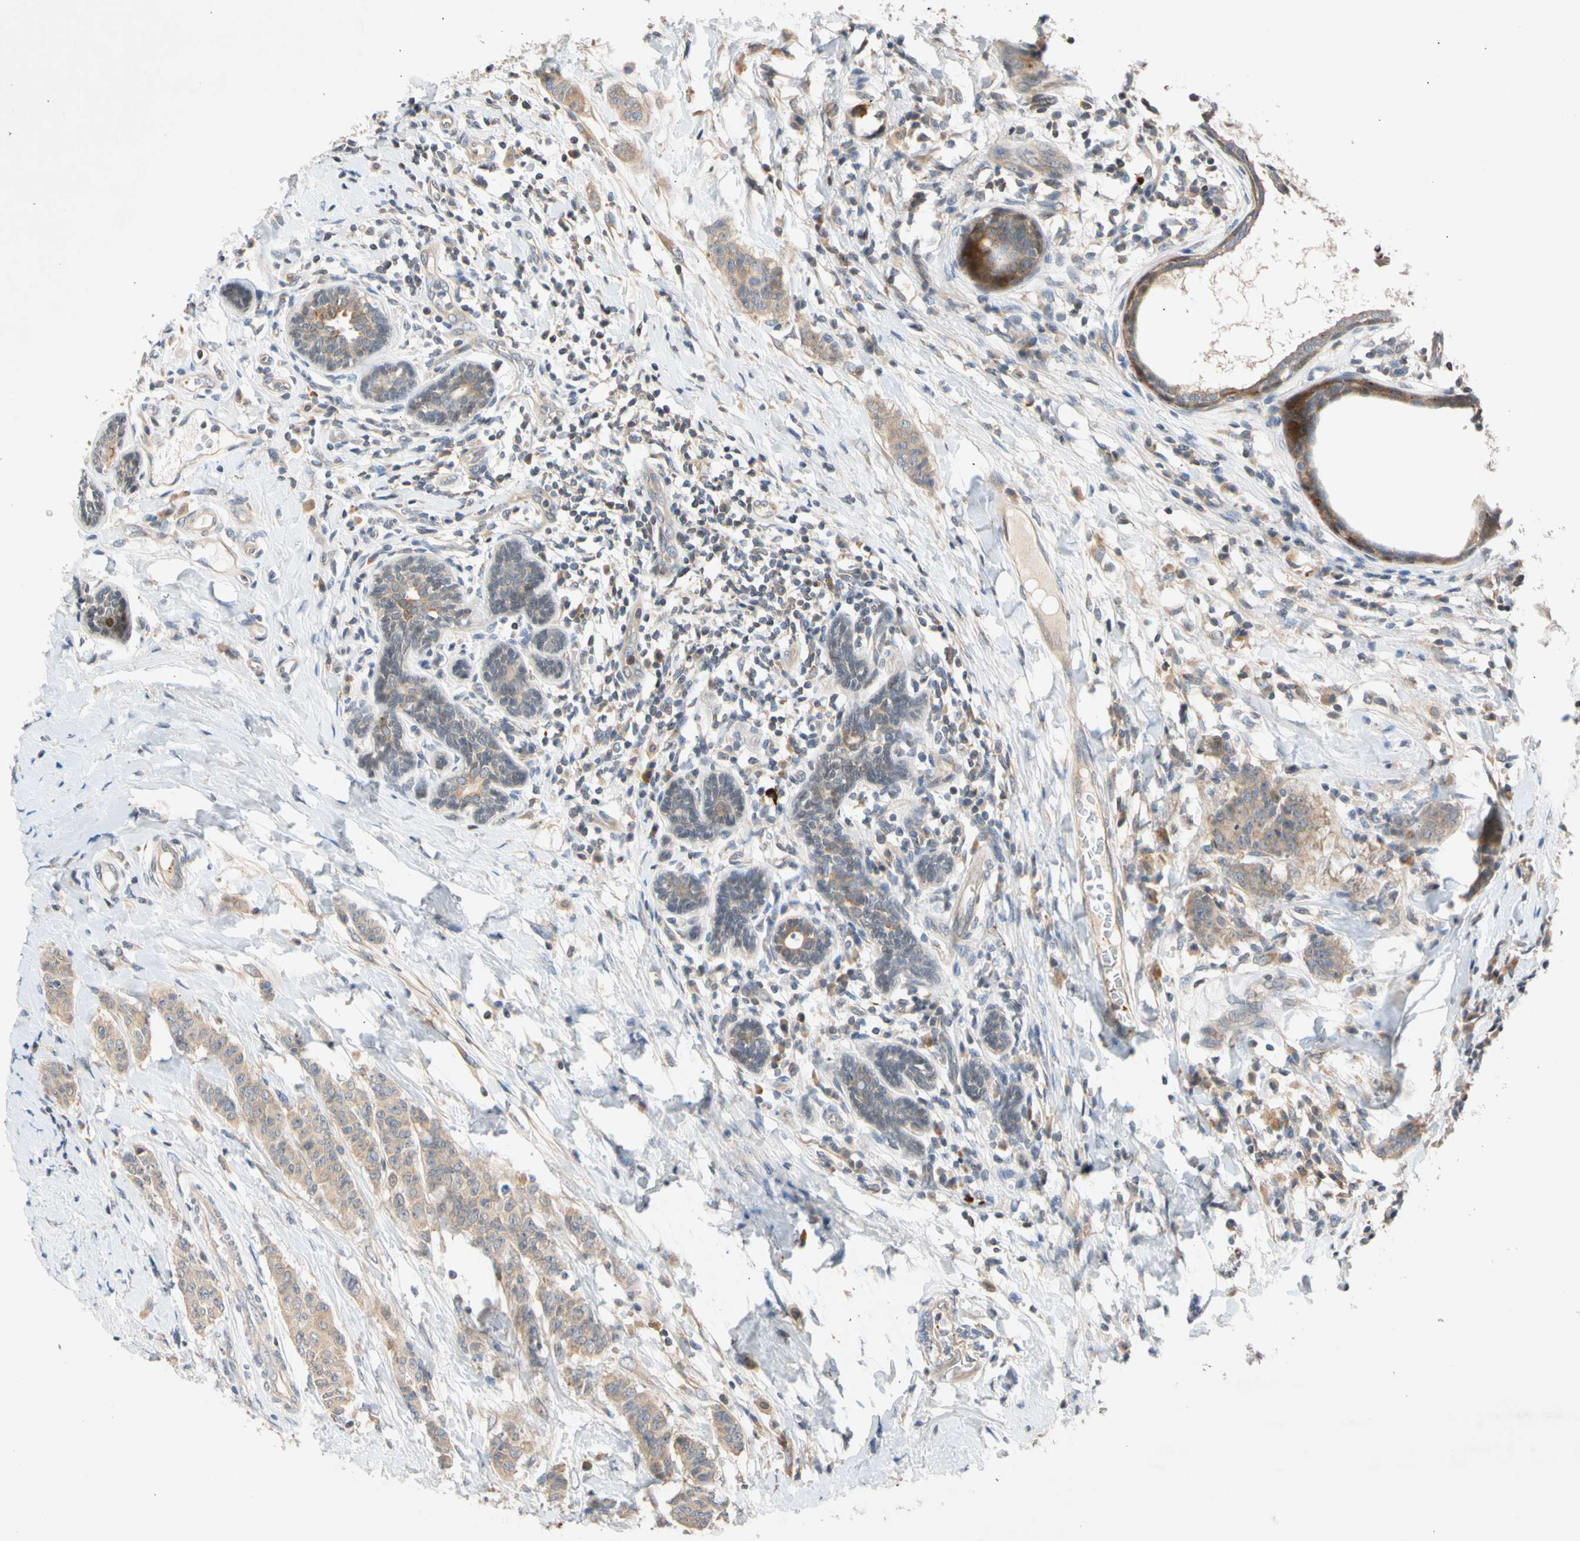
{"staining": {"intensity": "moderate", "quantity": ">75%", "location": "cytoplasmic/membranous"}, "tissue": "breast cancer", "cell_type": "Tumor cells", "image_type": "cancer", "snomed": [{"axis": "morphology", "description": "Duct carcinoma"}, {"axis": "topography", "description": "Breast"}], "caption": "Tumor cells exhibit medium levels of moderate cytoplasmic/membranous staining in approximately >75% of cells in breast cancer (intraductal carcinoma).", "gene": "CNST", "patient": {"sex": "female", "age": 40}}